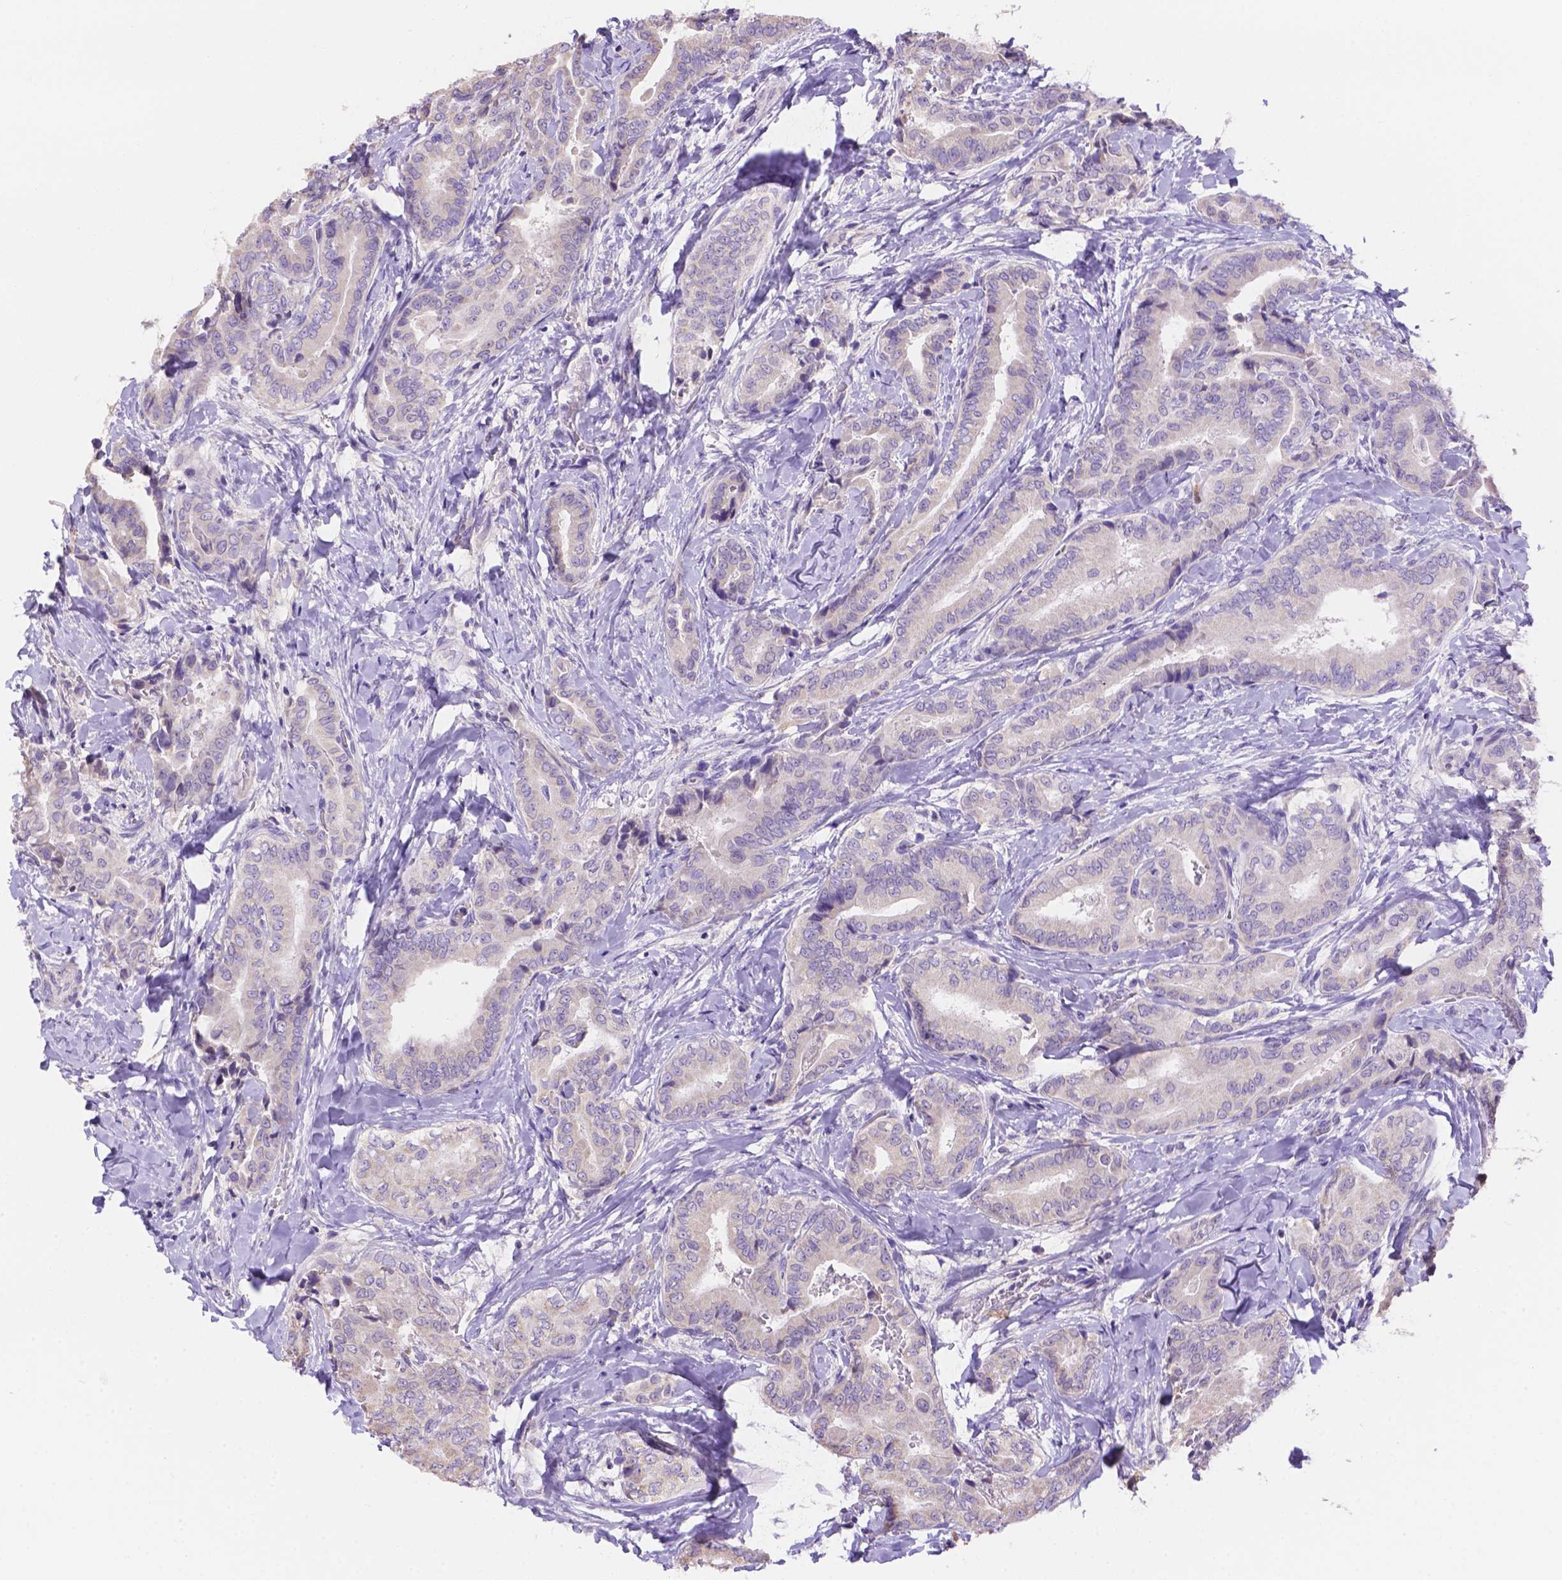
{"staining": {"intensity": "negative", "quantity": "none", "location": "none"}, "tissue": "thyroid cancer", "cell_type": "Tumor cells", "image_type": "cancer", "snomed": [{"axis": "morphology", "description": "Papillary adenocarcinoma, NOS"}, {"axis": "topography", "description": "Thyroid gland"}], "caption": "Immunohistochemical staining of papillary adenocarcinoma (thyroid) displays no significant staining in tumor cells. Brightfield microscopy of IHC stained with DAB (3,3'-diaminobenzidine) (brown) and hematoxylin (blue), captured at high magnification.", "gene": "NXPE2", "patient": {"sex": "male", "age": 61}}